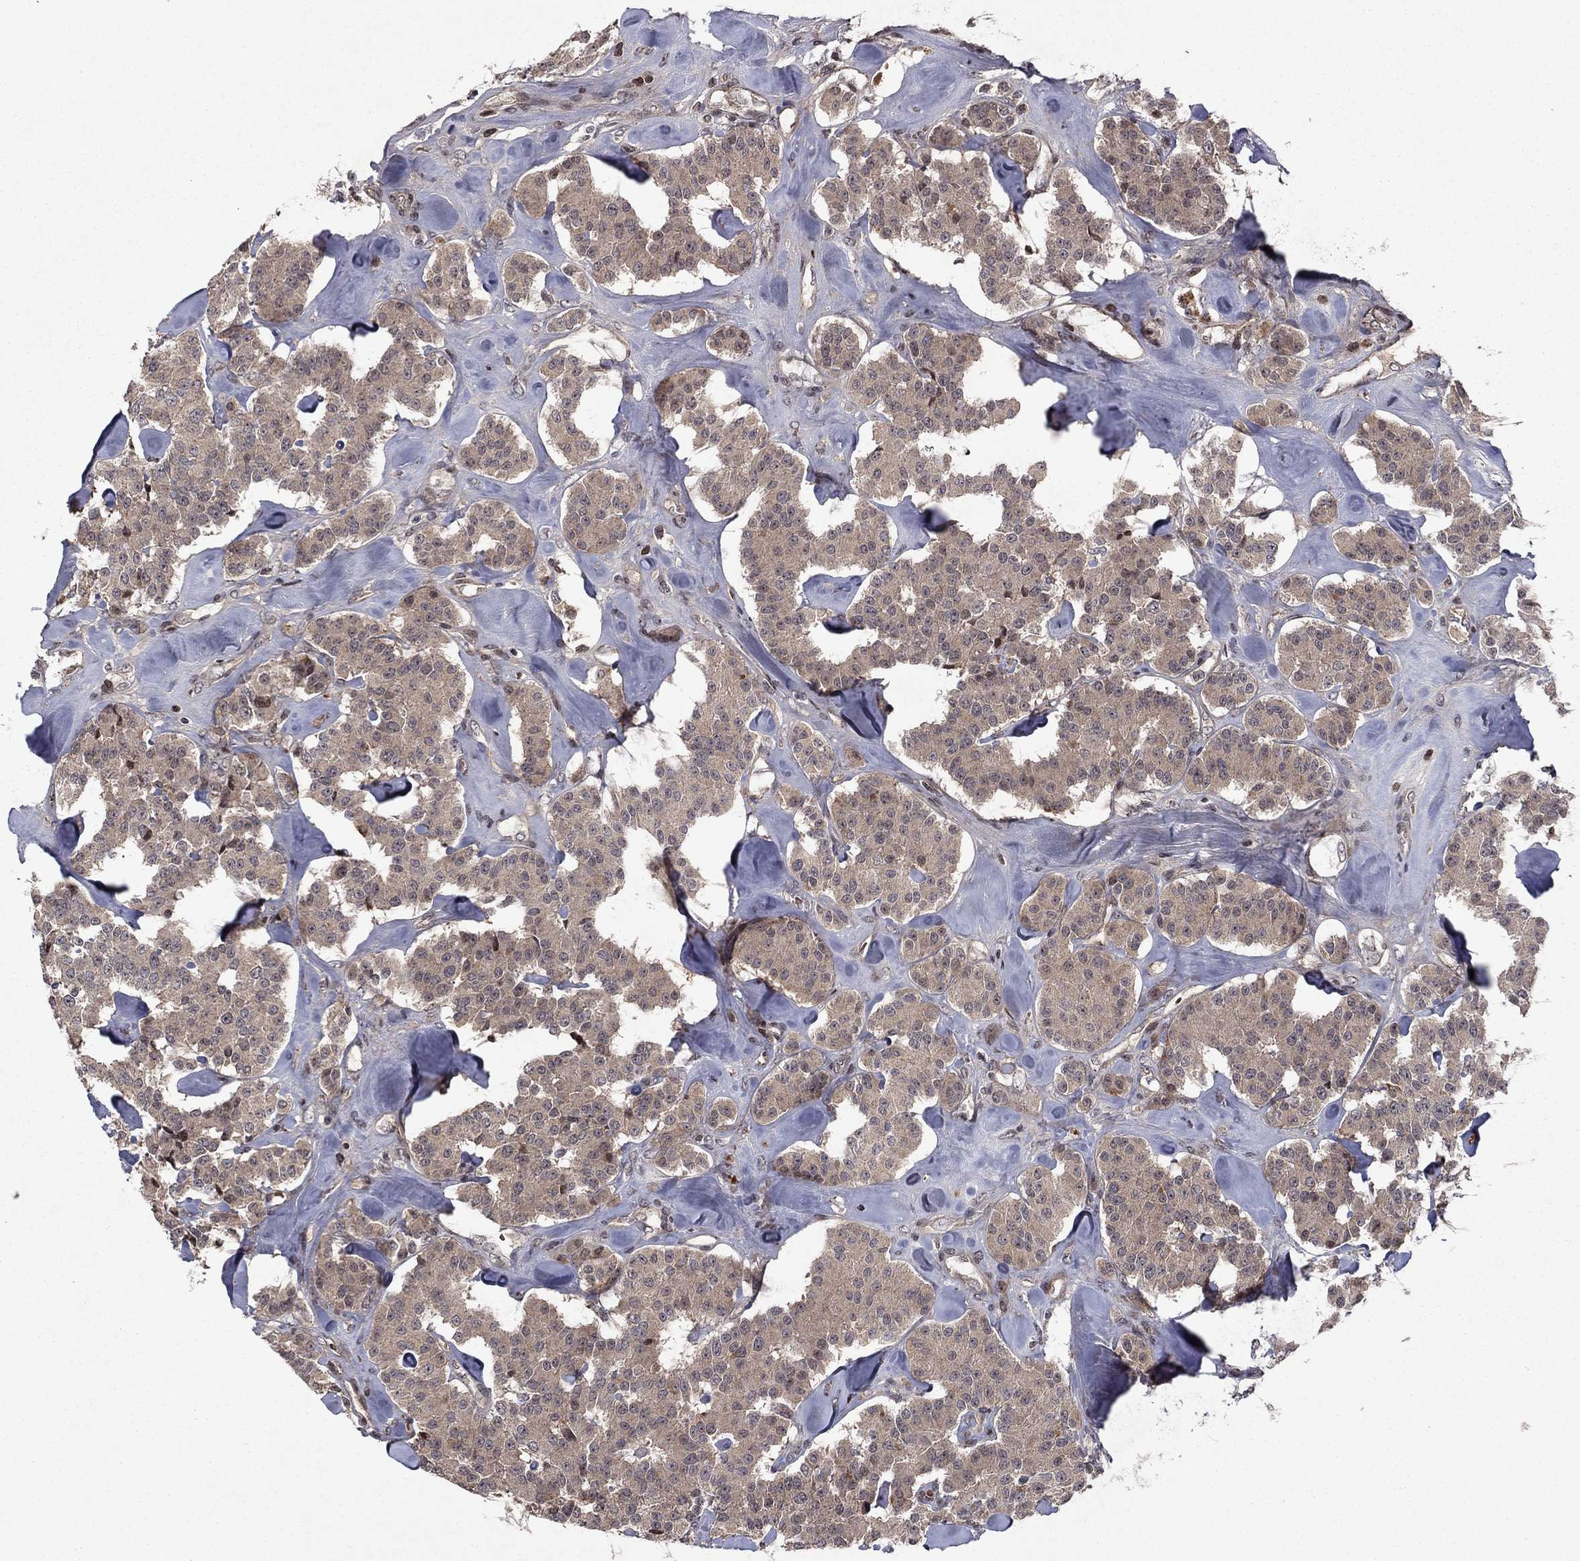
{"staining": {"intensity": "weak", "quantity": ">75%", "location": "cytoplasmic/membranous"}, "tissue": "carcinoid", "cell_type": "Tumor cells", "image_type": "cancer", "snomed": [{"axis": "morphology", "description": "Carcinoid, malignant, NOS"}, {"axis": "topography", "description": "Pancreas"}], "caption": "Carcinoid stained with DAB (3,3'-diaminobenzidine) immunohistochemistry shows low levels of weak cytoplasmic/membranous positivity in about >75% of tumor cells.", "gene": "SORBS1", "patient": {"sex": "male", "age": 41}}